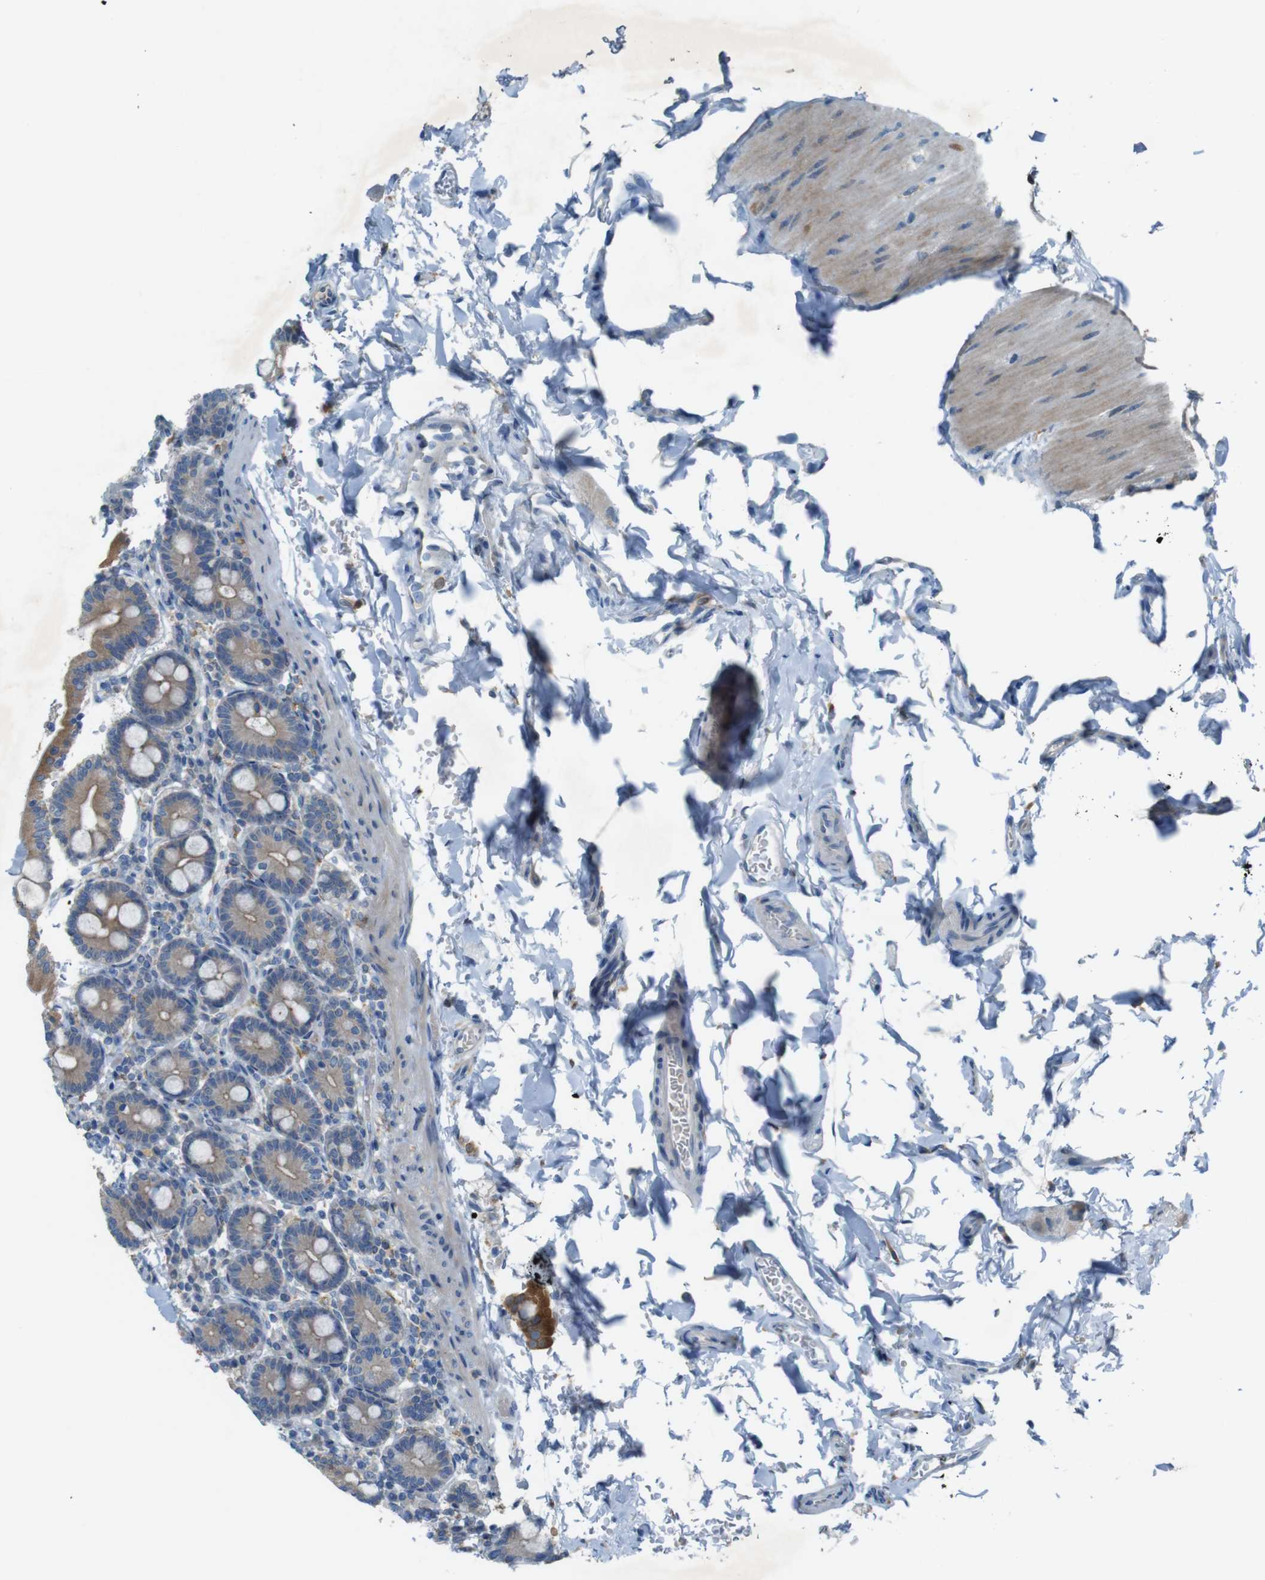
{"staining": {"intensity": "moderate", "quantity": ">75%", "location": "cytoplasmic/membranous"}, "tissue": "duodenum", "cell_type": "Glandular cells", "image_type": "normal", "snomed": [{"axis": "morphology", "description": "Normal tissue, NOS"}, {"axis": "topography", "description": "Duodenum"}], "caption": "Protein expression analysis of normal human duodenum reveals moderate cytoplasmic/membranous staining in about >75% of glandular cells. Using DAB (brown) and hematoxylin (blue) stains, captured at high magnification using brightfield microscopy.", "gene": "MOGAT3", "patient": {"sex": "male", "age": 54}}